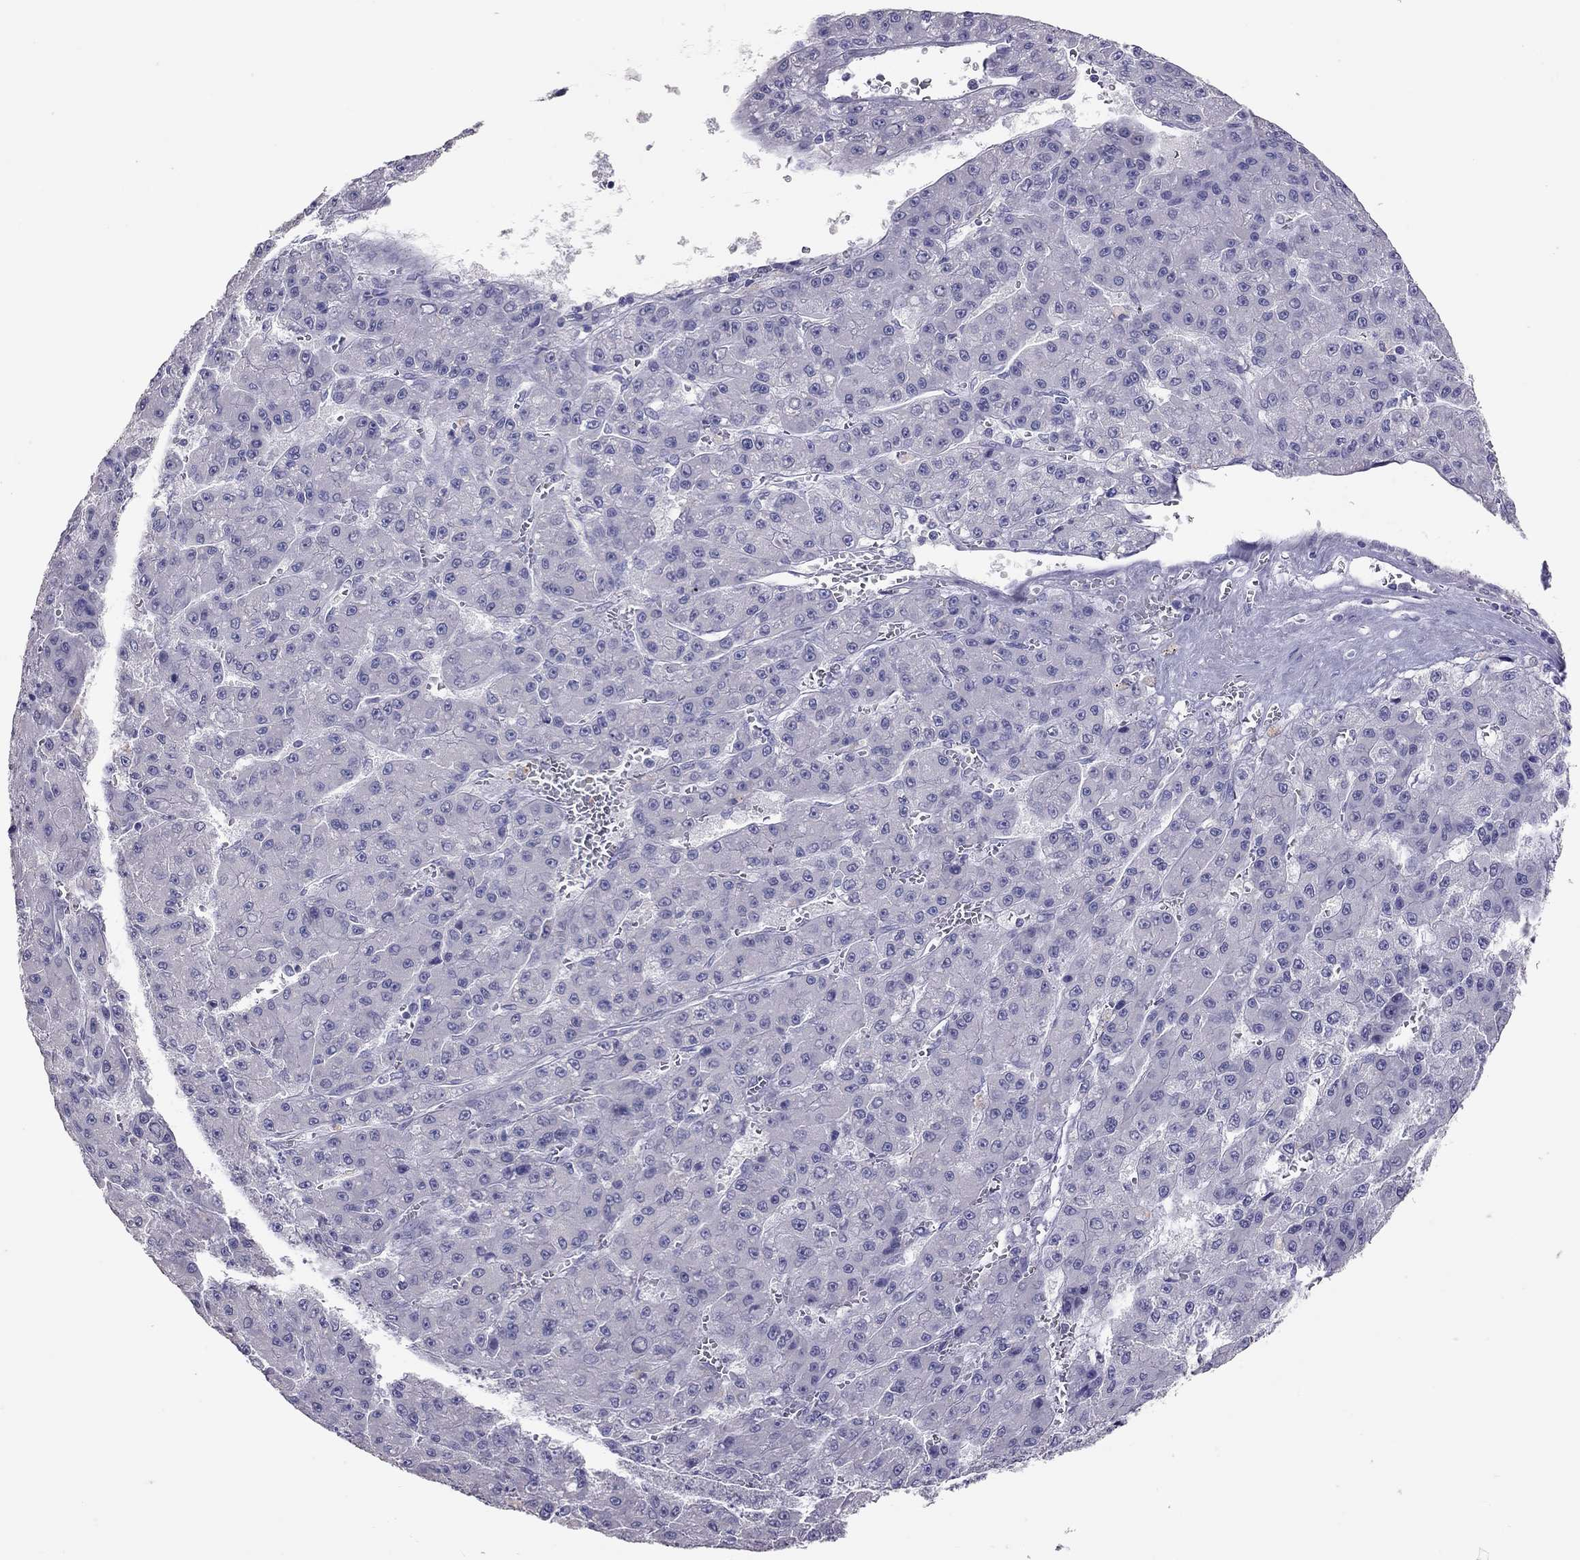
{"staining": {"intensity": "negative", "quantity": "none", "location": "none"}, "tissue": "liver cancer", "cell_type": "Tumor cells", "image_type": "cancer", "snomed": [{"axis": "morphology", "description": "Carcinoma, Hepatocellular, NOS"}, {"axis": "topography", "description": "Liver"}], "caption": "There is no significant positivity in tumor cells of liver hepatocellular carcinoma.", "gene": "PSMB11", "patient": {"sex": "male", "age": 70}}